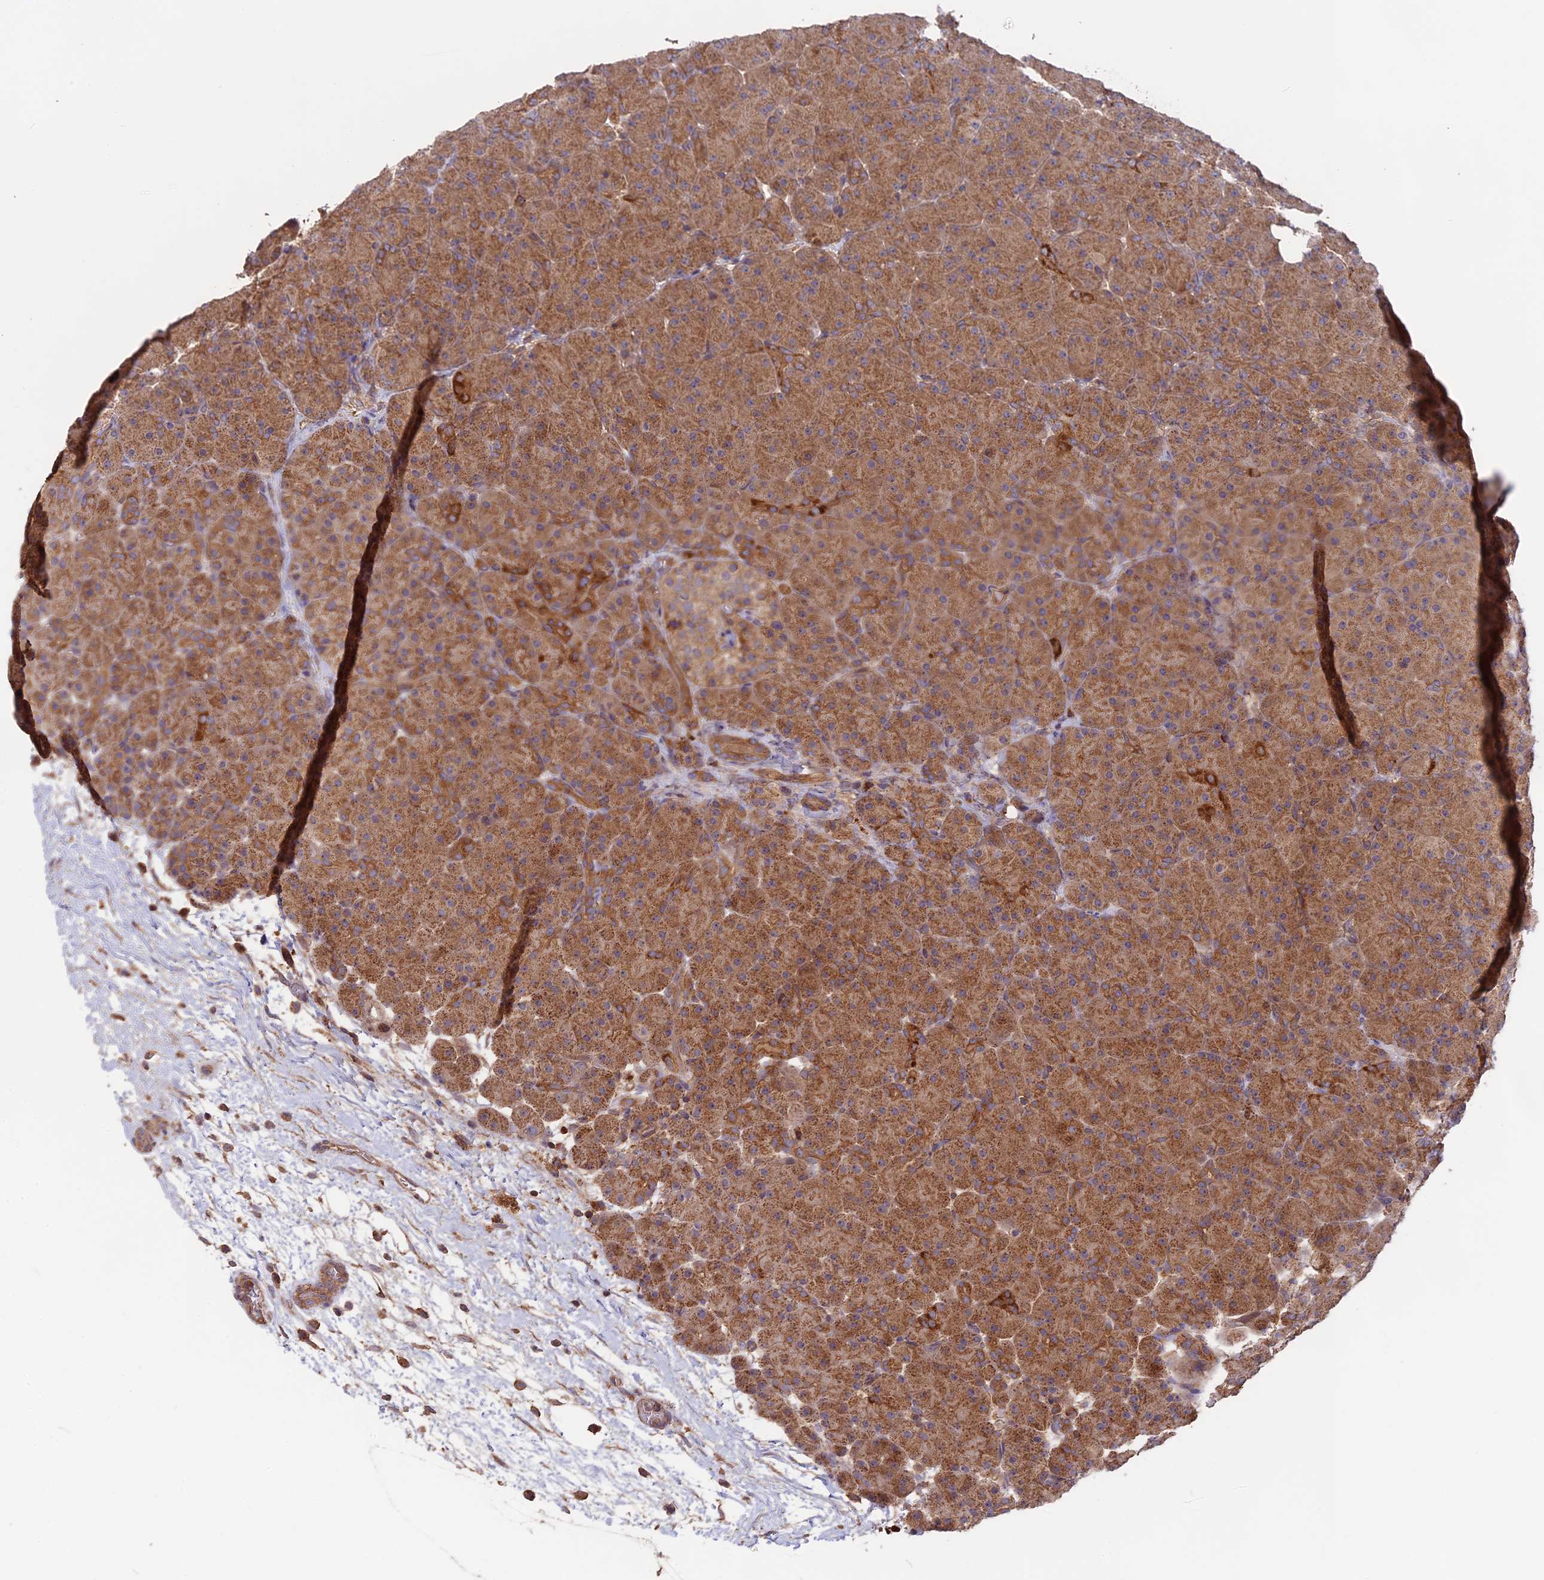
{"staining": {"intensity": "moderate", "quantity": ">75%", "location": "cytoplasmic/membranous"}, "tissue": "pancreas", "cell_type": "Exocrine glandular cells", "image_type": "normal", "snomed": [{"axis": "morphology", "description": "Normal tissue, NOS"}, {"axis": "topography", "description": "Pancreas"}], "caption": "Pancreas stained with a brown dye exhibits moderate cytoplasmic/membranous positive expression in approximately >75% of exocrine glandular cells.", "gene": "NUDT8", "patient": {"sex": "male", "age": 66}}